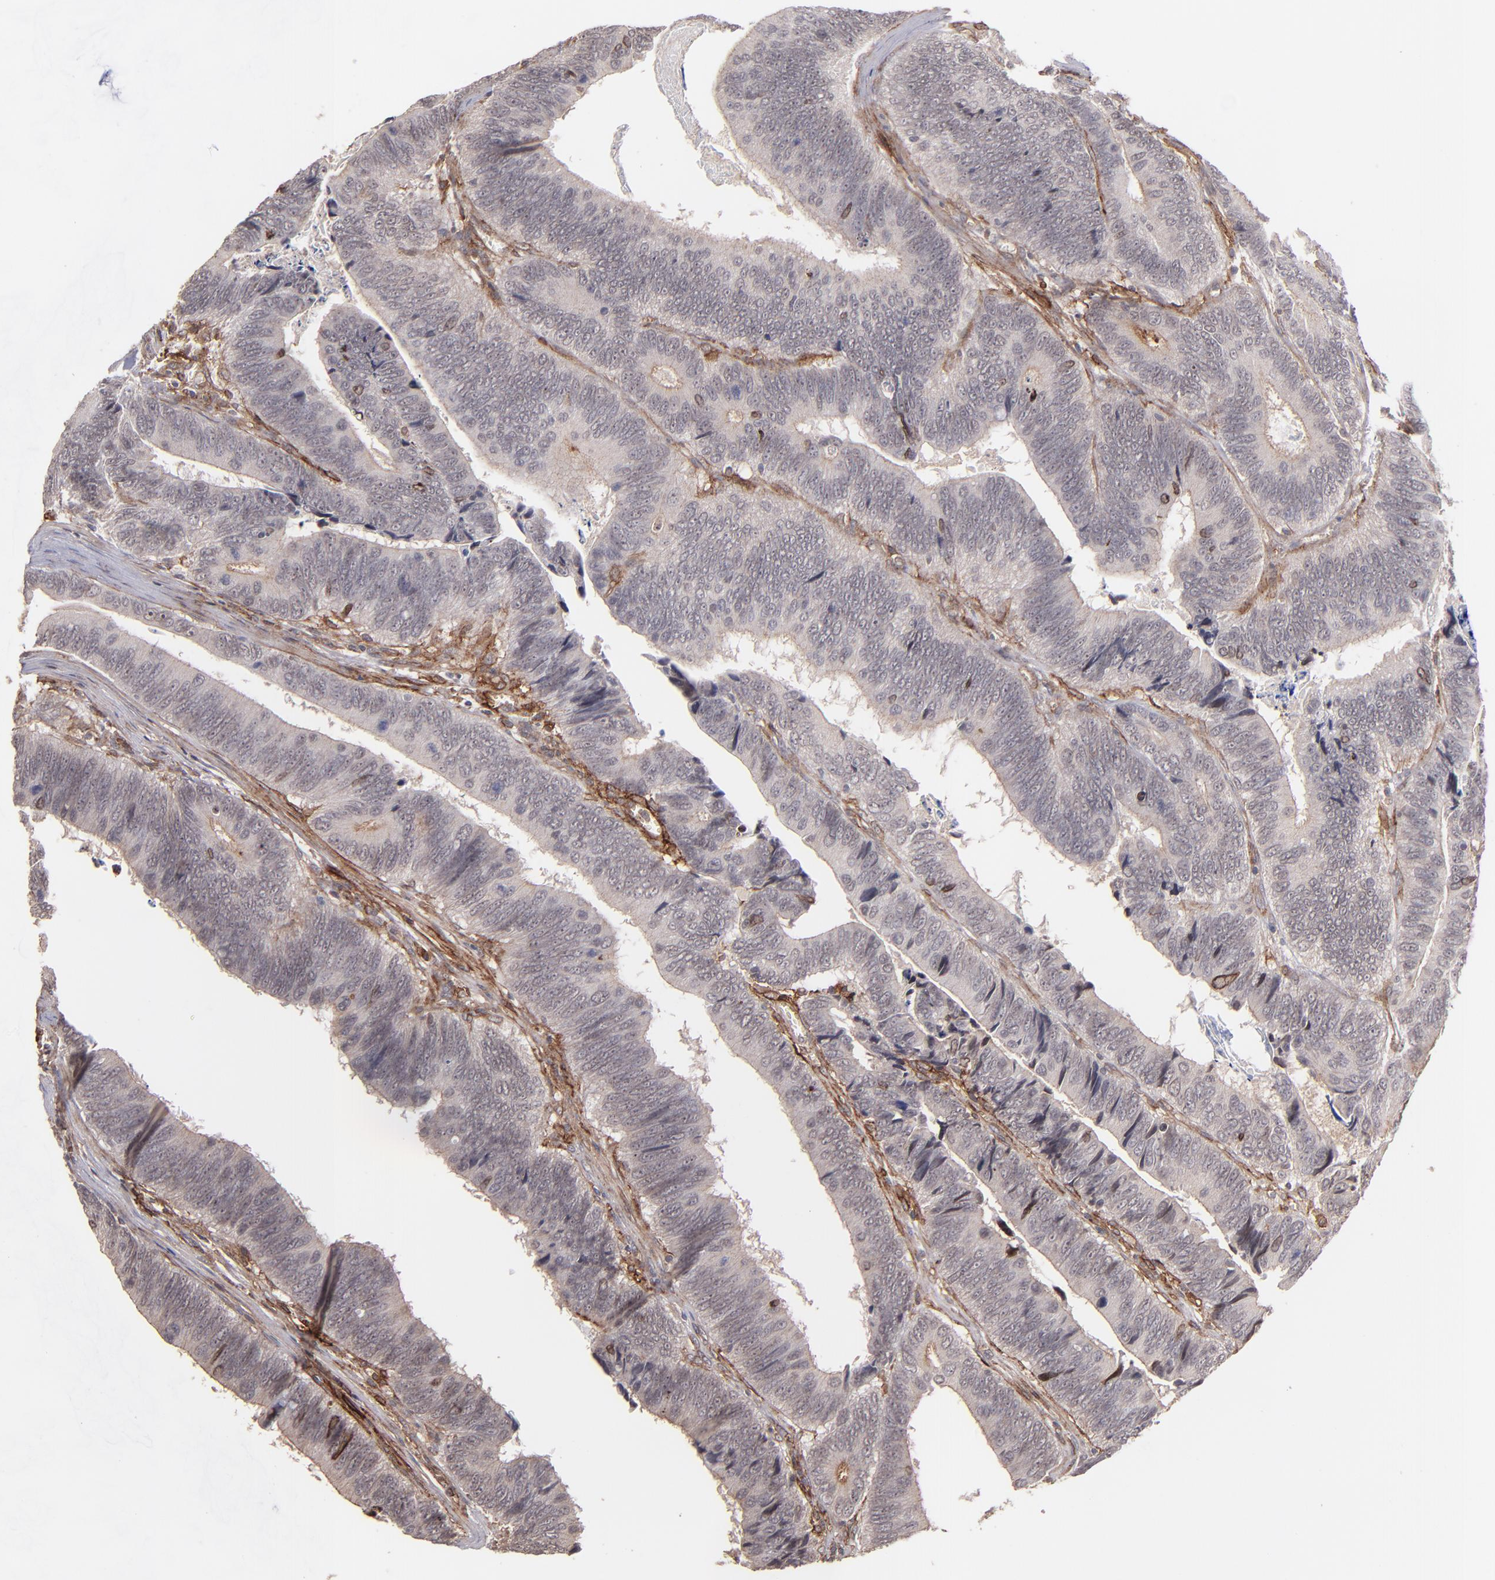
{"staining": {"intensity": "weak", "quantity": "25%-75%", "location": "cytoplasmic/membranous"}, "tissue": "colorectal cancer", "cell_type": "Tumor cells", "image_type": "cancer", "snomed": [{"axis": "morphology", "description": "Adenocarcinoma, NOS"}, {"axis": "topography", "description": "Colon"}], "caption": "Brown immunohistochemical staining in colorectal cancer exhibits weak cytoplasmic/membranous expression in approximately 25%-75% of tumor cells. (Stains: DAB (3,3'-diaminobenzidine) in brown, nuclei in blue, Microscopy: brightfield microscopy at high magnification).", "gene": "ICAM1", "patient": {"sex": "male", "age": 72}}